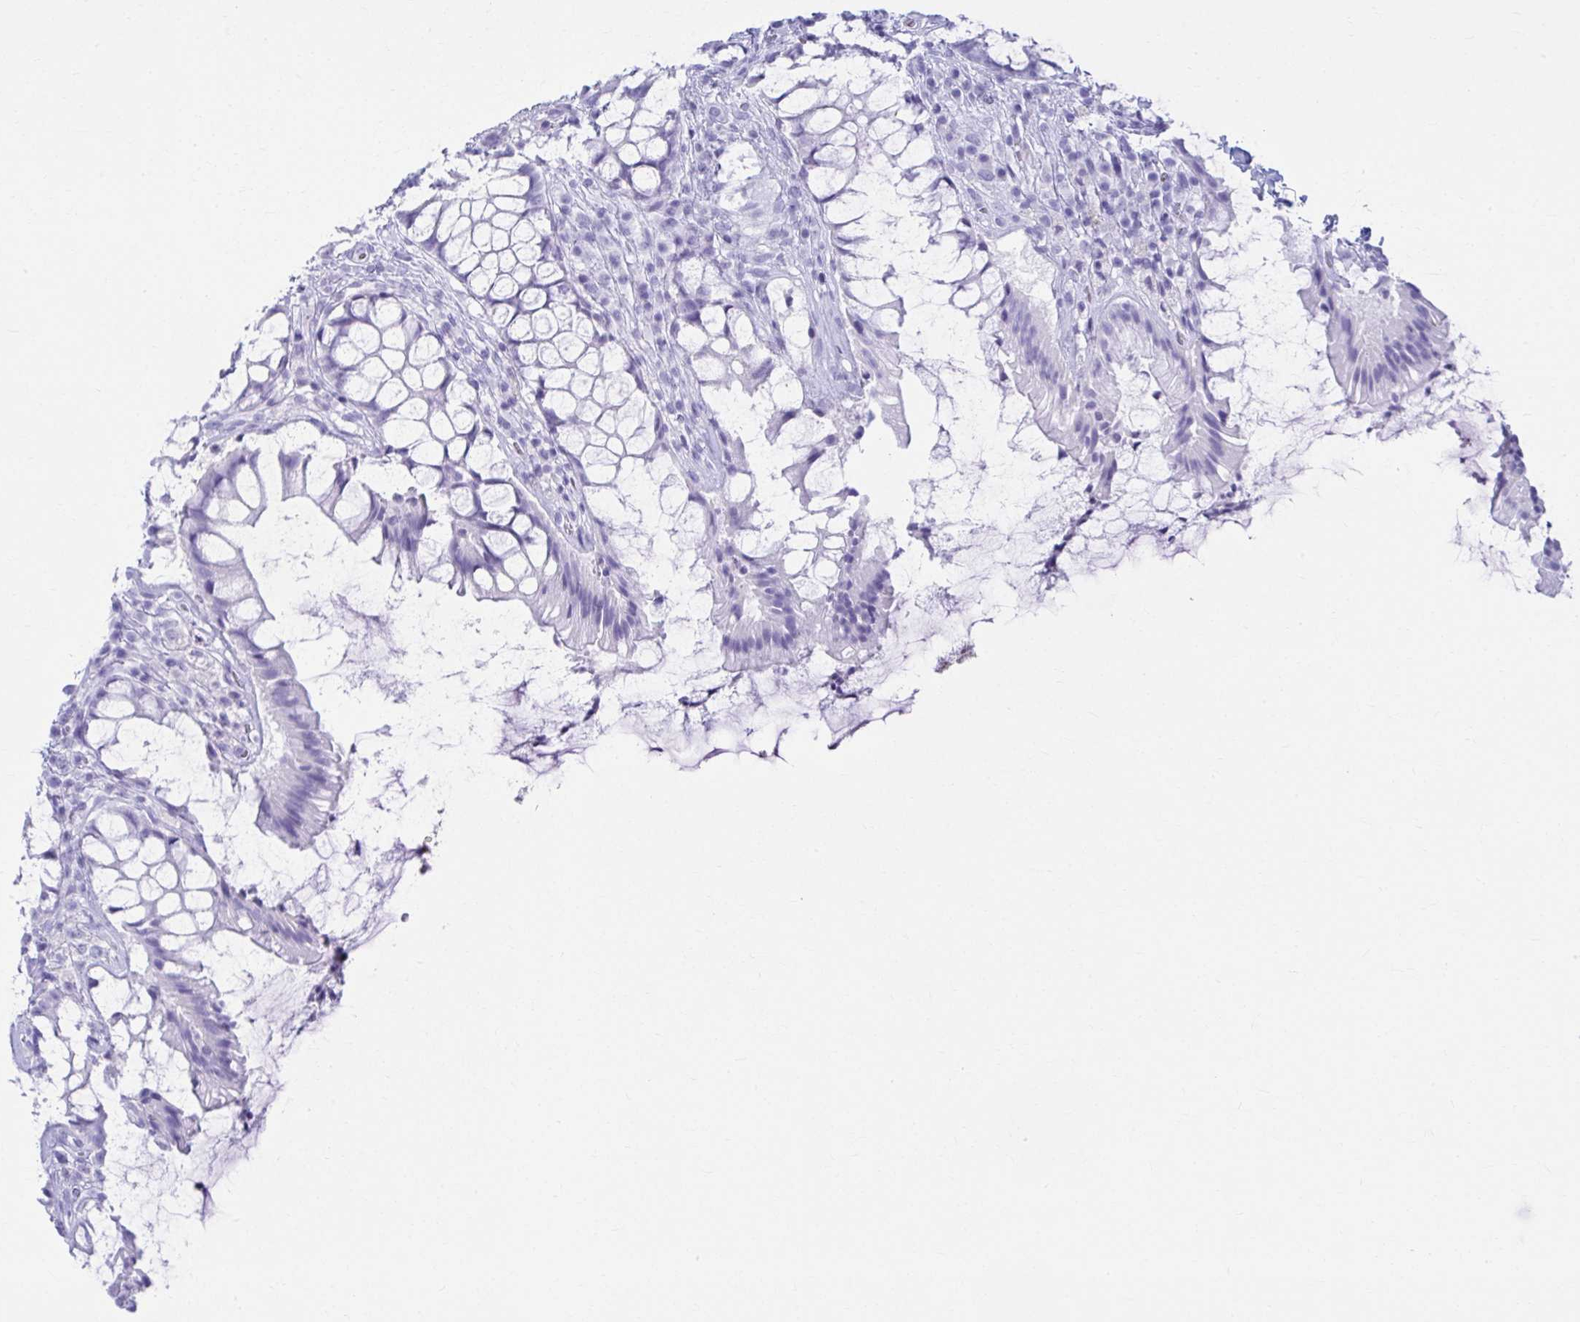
{"staining": {"intensity": "negative", "quantity": "none", "location": "none"}, "tissue": "rectum", "cell_type": "Glandular cells", "image_type": "normal", "snomed": [{"axis": "morphology", "description": "Normal tissue, NOS"}, {"axis": "topography", "description": "Rectum"}], "caption": "Immunohistochemistry (IHC) micrograph of unremarkable human rectum stained for a protein (brown), which displays no staining in glandular cells.", "gene": "ATP4B", "patient": {"sex": "female", "age": 58}}